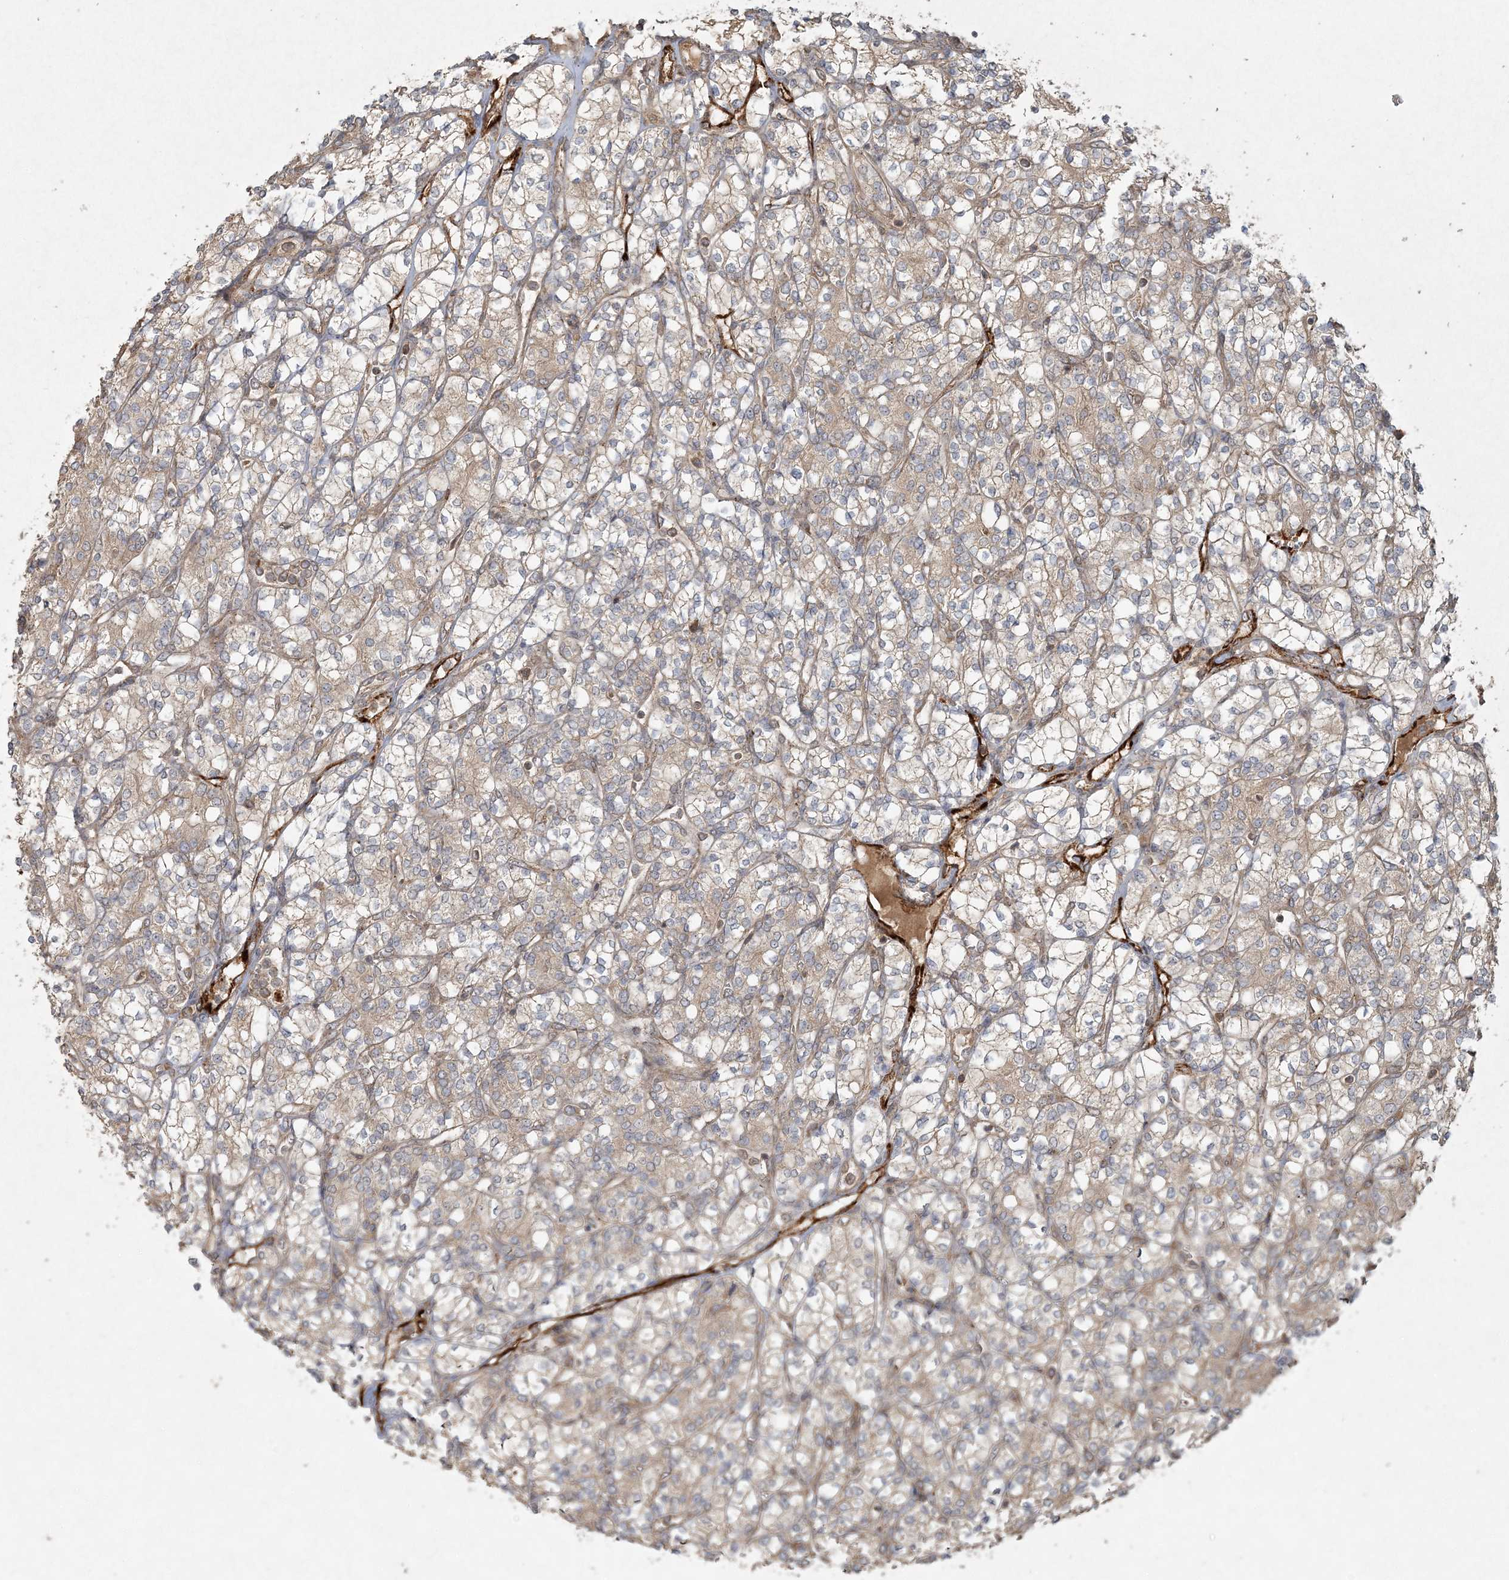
{"staining": {"intensity": "weak", "quantity": "25%-75%", "location": "cytoplasmic/membranous"}, "tissue": "renal cancer", "cell_type": "Tumor cells", "image_type": "cancer", "snomed": [{"axis": "morphology", "description": "Adenocarcinoma, NOS"}, {"axis": "topography", "description": "Kidney"}], "caption": "Immunohistochemical staining of renal cancer exhibits low levels of weak cytoplasmic/membranous protein staining in about 25%-75% of tumor cells. (DAB (3,3'-diaminobenzidine) = brown stain, brightfield microscopy at high magnification).", "gene": "ANAPC16", "patient": {"sex": "male", "age": 77}}